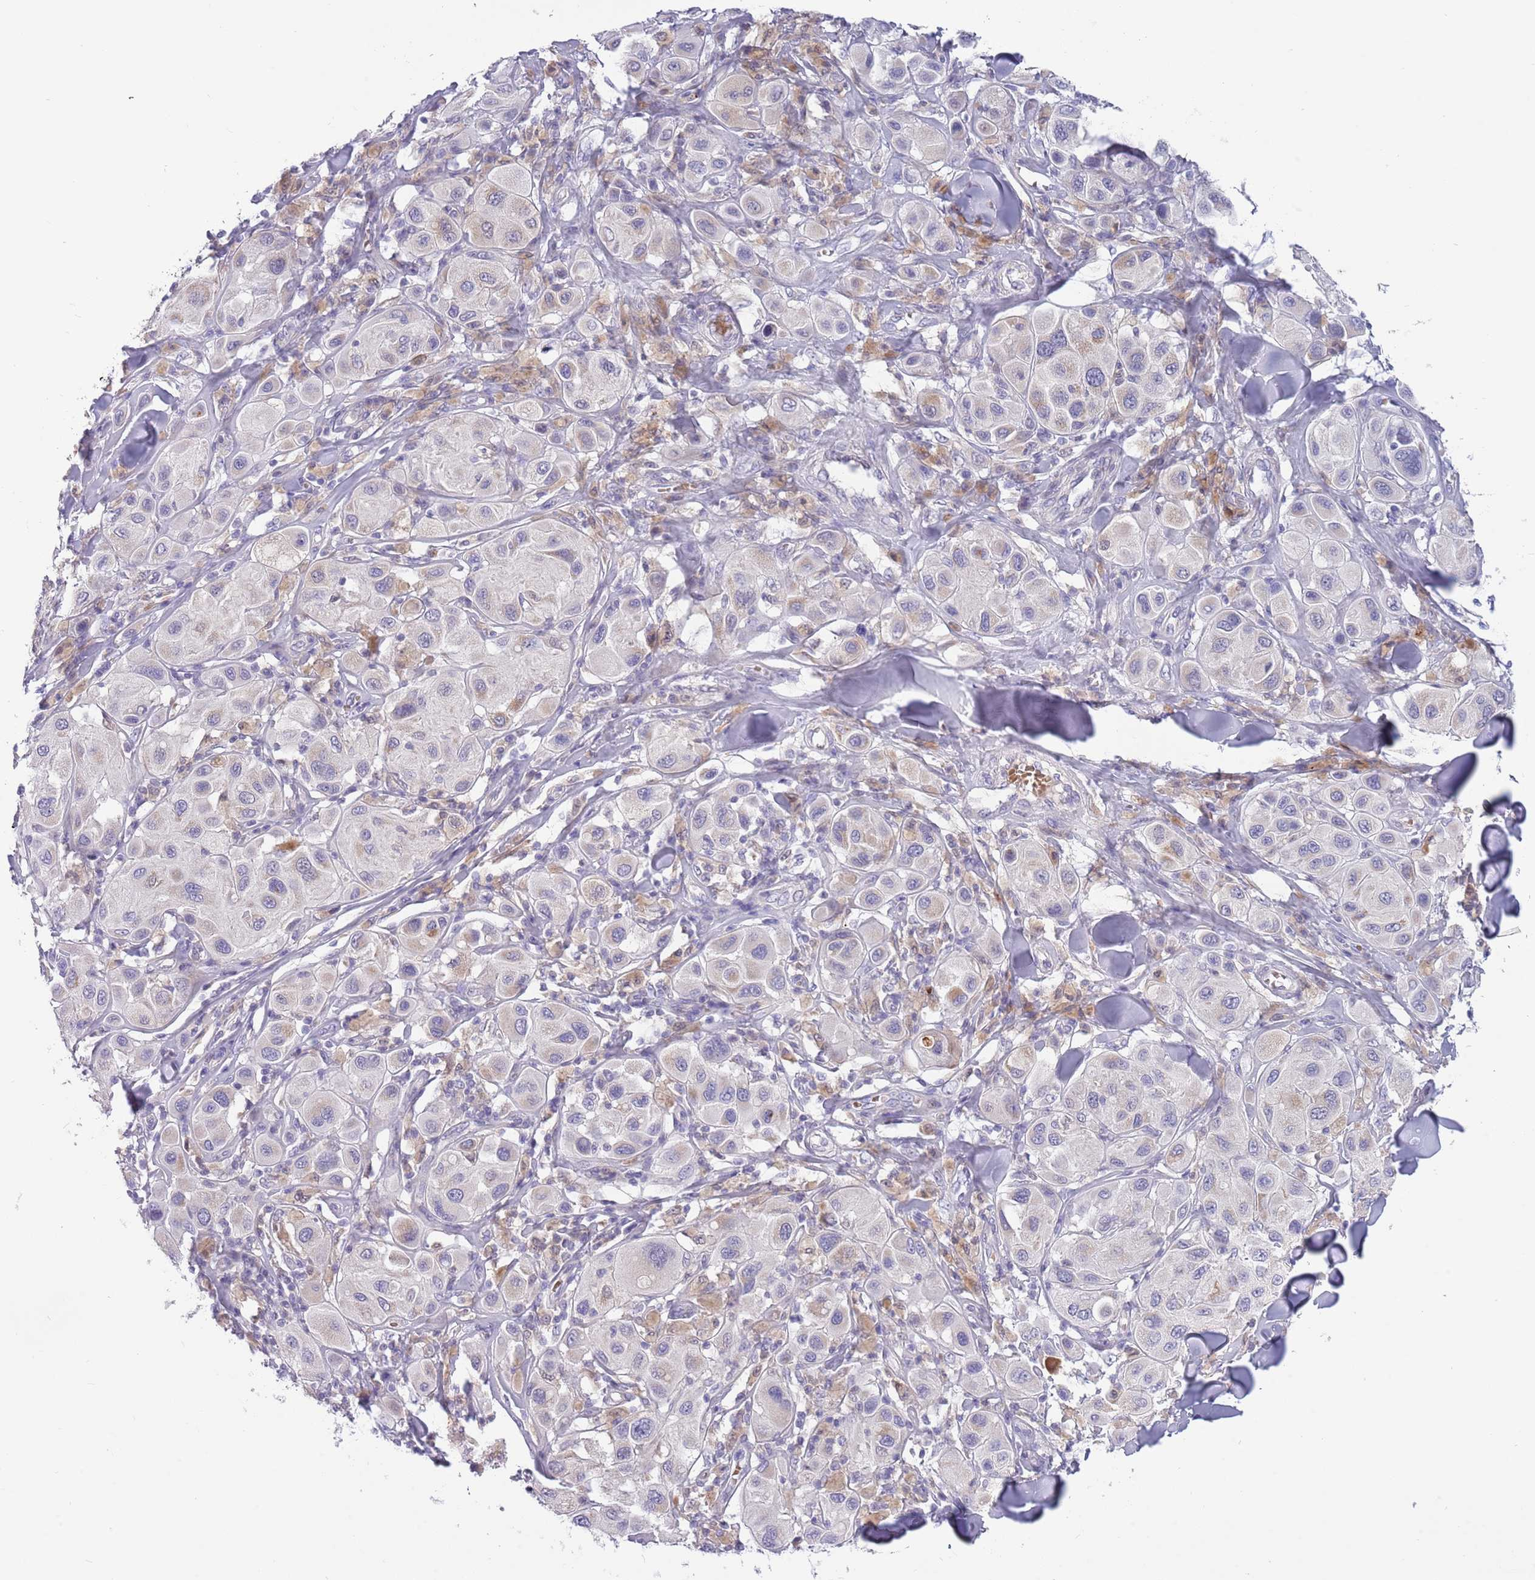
{"staining": {"intensity": "negative", "quantity": "none", "location": "none"}, "tissue": "melanoma", "cell_type": "Tumor cells", "image_type": "cancer", "snomed": [{"axis": "morphology", "description": "Malignant melanoma, Metastatic site"}, {"axis": "topography", "description": "Skin"}], "caption": "Tumor cells show no significant staining in melanoma.", "gene": "DDHD1", "patient": {"sex": "male", "age": 41}}